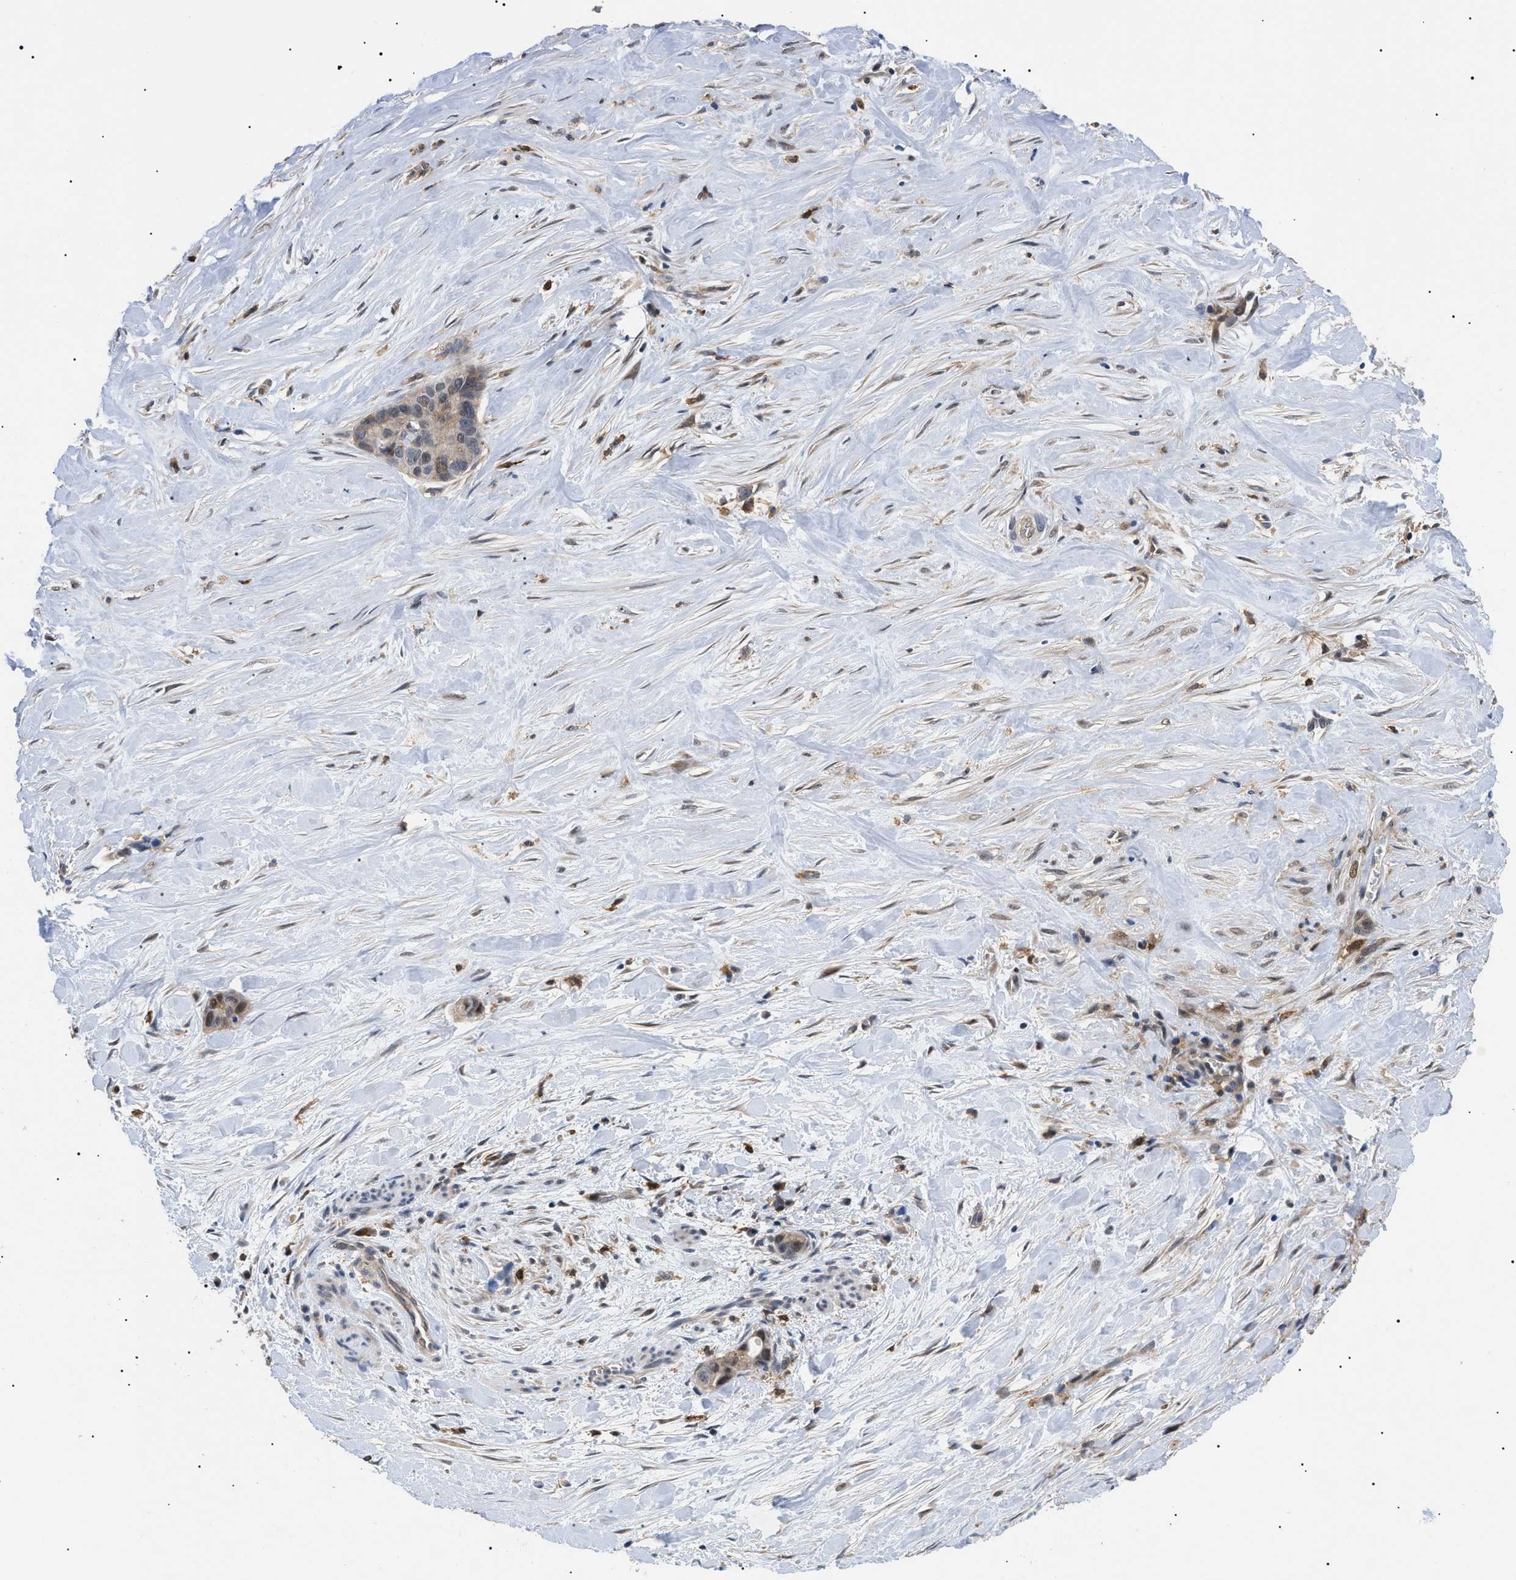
{"staining": {"intensity": "weak", "quantity": ">75%", "location": "cytoplasmic/membranous"}, "tissue": "liver cancer", "cell_type": "Tumor cells", "image_type": "cancer", "snomed": [{"axis": "morphology", "description": "Cholangiocarcinoma"}, {"axis": "topography", "description": "Liver"}], "caption": "A high-resolution histopathology image shows immunohistochemistry staining of liver cancer, which exhibits weak cytoplasmic/membranous staining in about >75% of tumor cells.", "gene": "CD300A", "patient": {"sex": "female", "age": 55}}